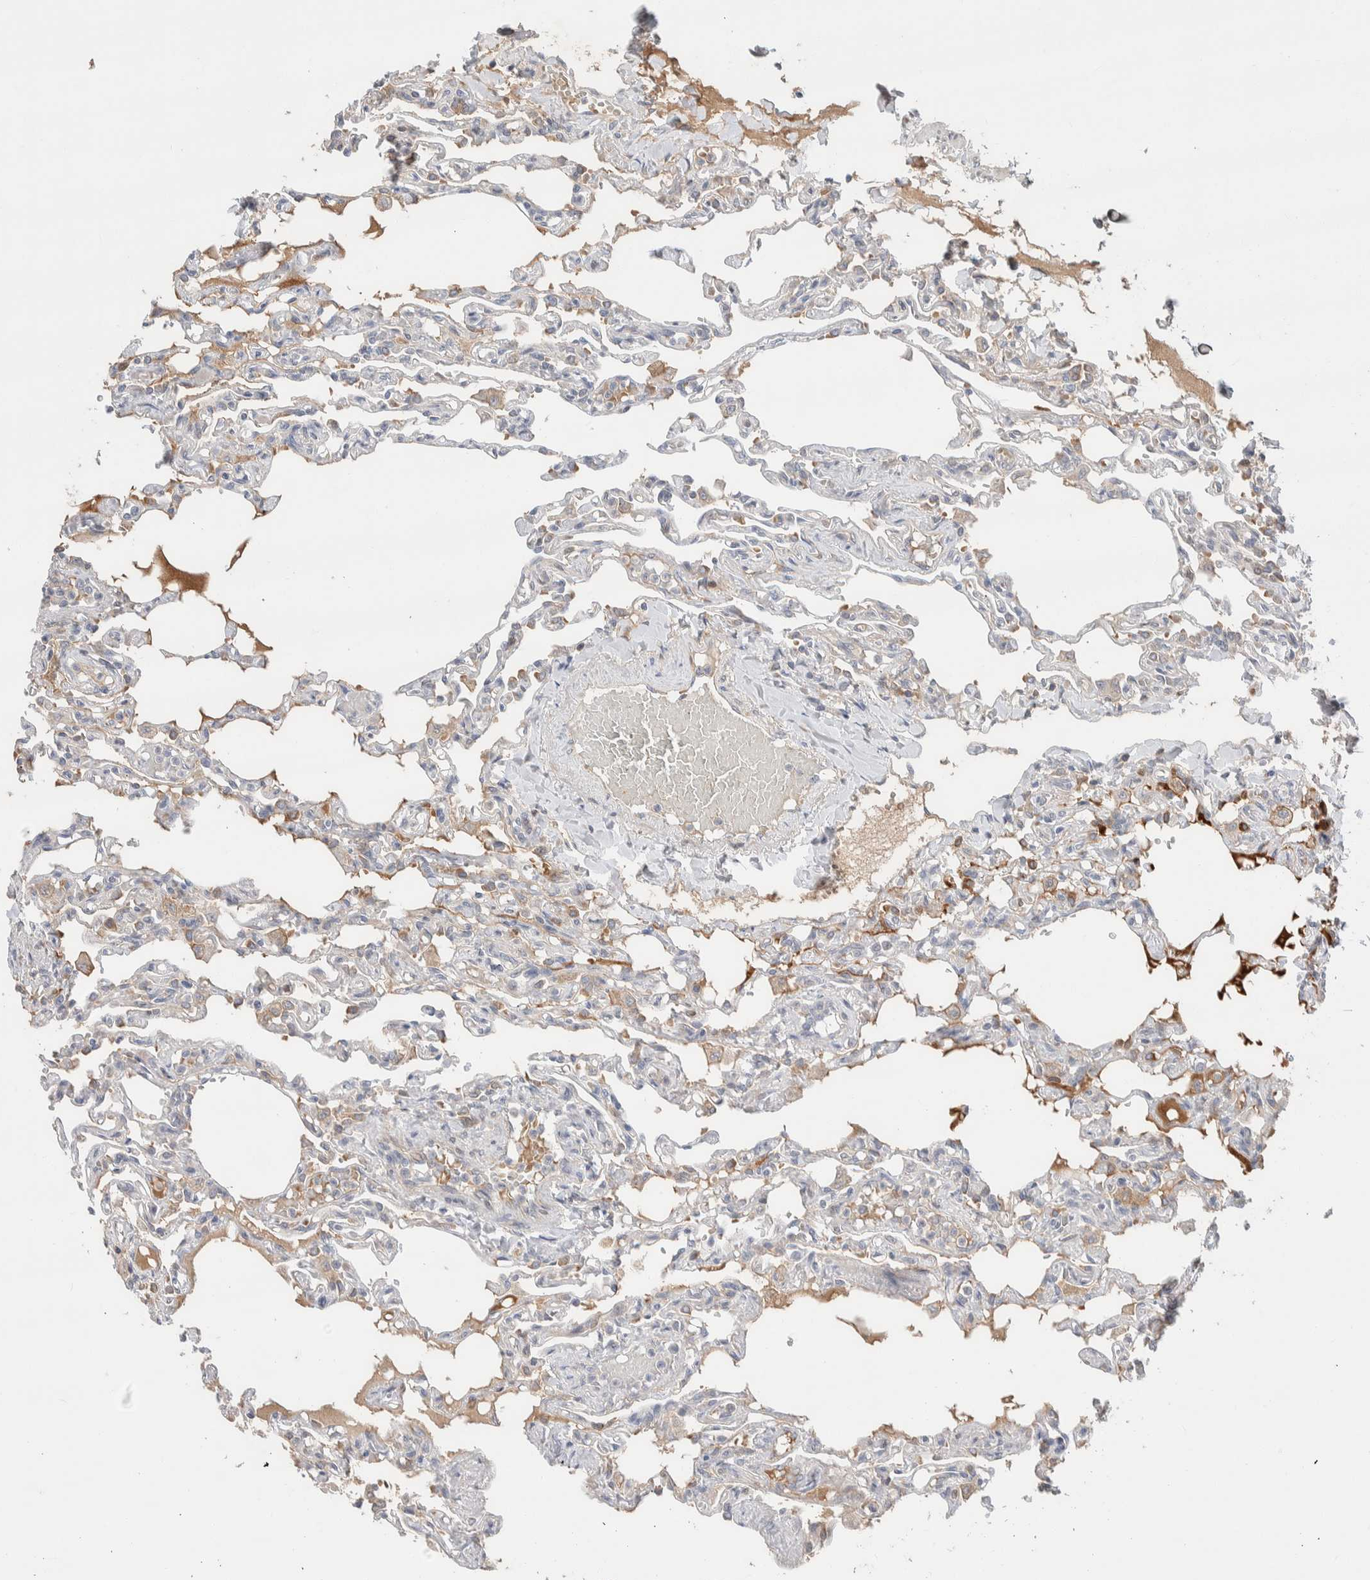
{"staining": {"intensity": "negative", "quantity": "none", "location": "none"}, "tissue": "lung", "cell_type": "Alveolar cells", "image_type": "normal", "snomed": [{"axis": "morphology", "description": "Normal tissue, NOS"}, {"axis": "topography", "description": "Lung"}], "caption": "Human lung stained for a protein using immunohistochemistry reveals no positivity in alveolar cells.", "gene": "RUSF1", "patient": {"sex": "male", "age": 21}}